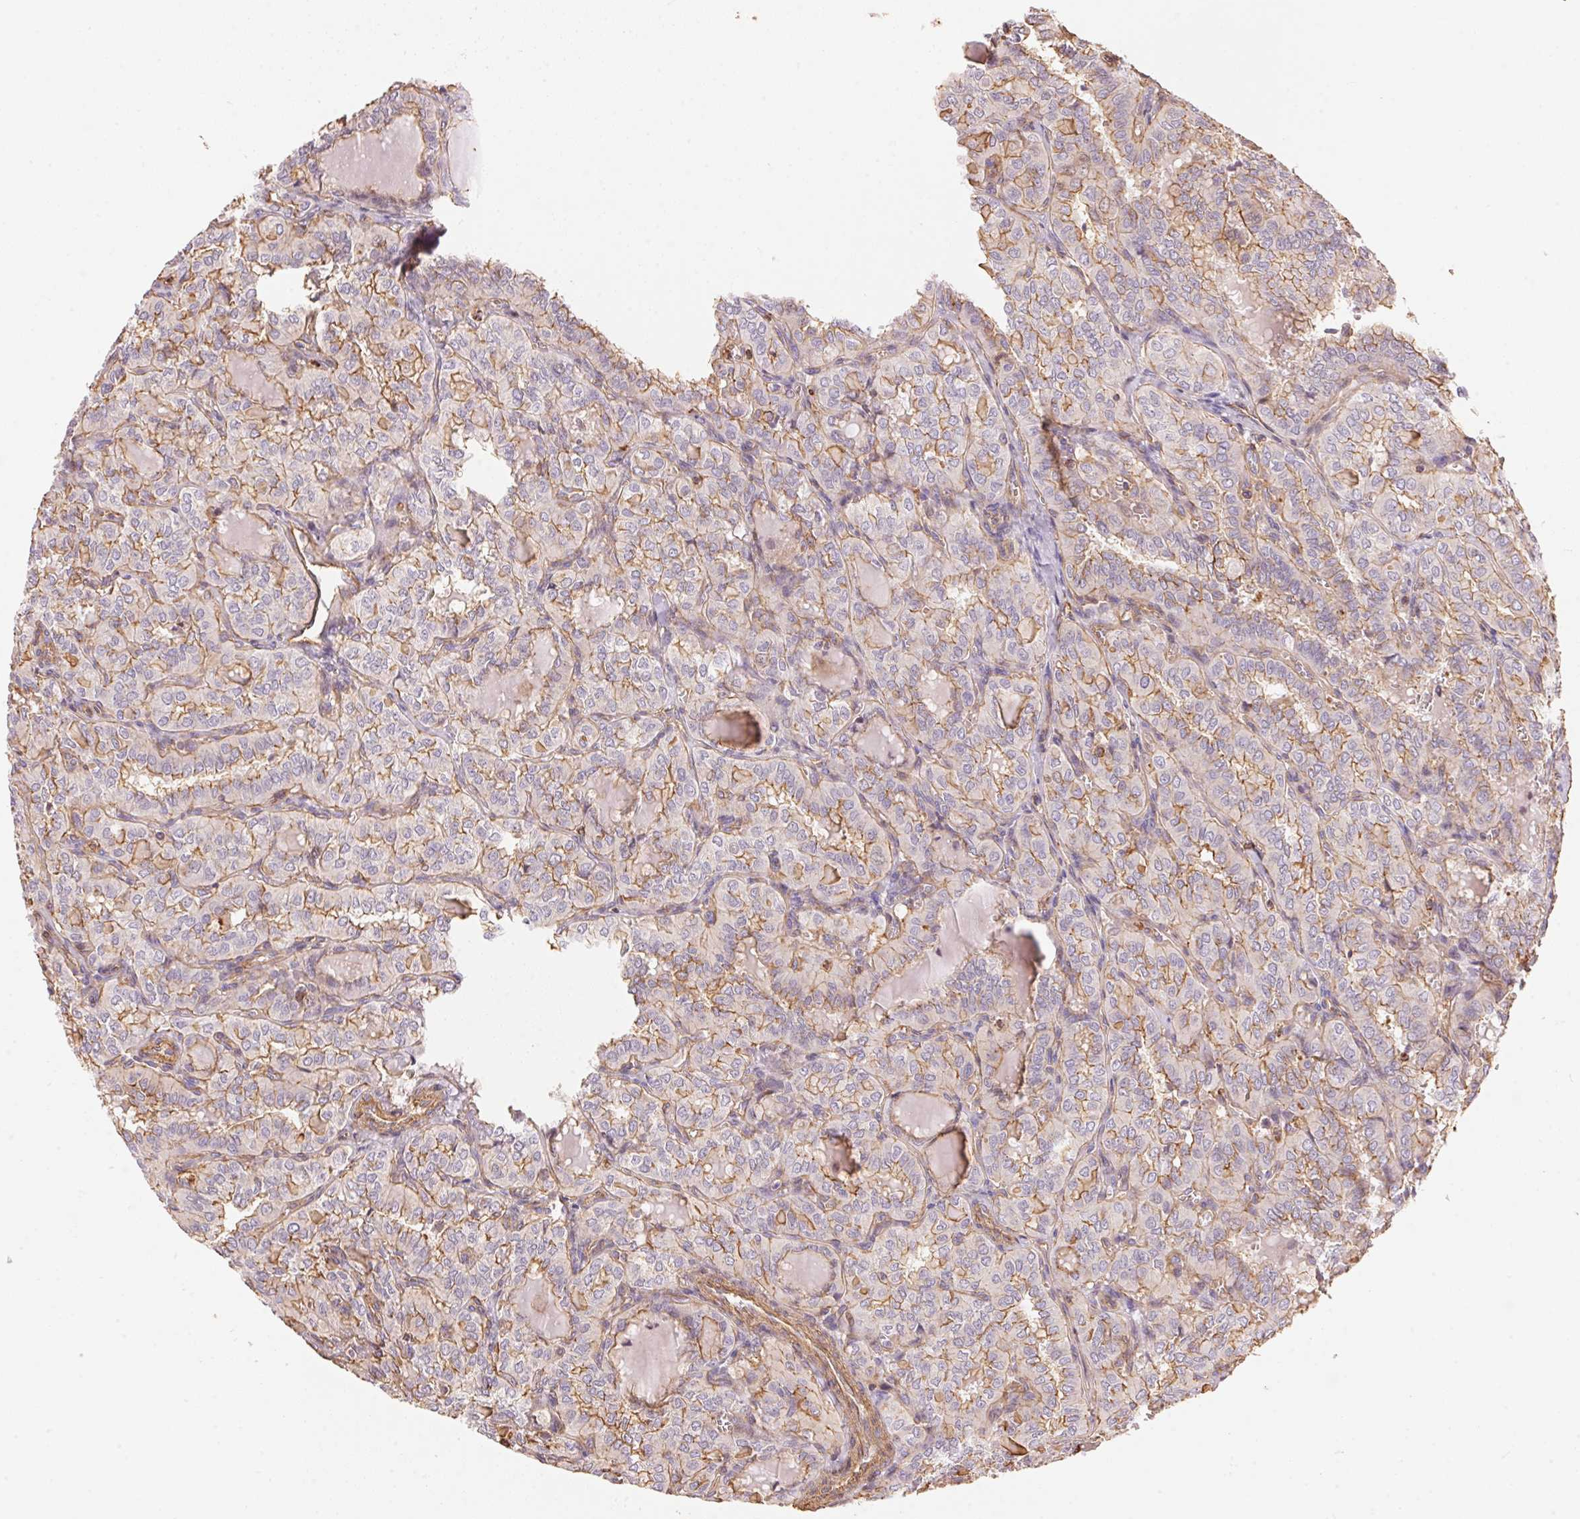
{"staining": {"intensity": "weak", "quantity": "25%-75%", "location": "cytoplasmic/membranous"}, "tissue": "thyroid cancer", "cell_type": "Tumor cells", "image_type": "cancer", "snomed": [{"axis": "morphology", "description": "Papillary adenocarcinoma, NOS"}, {"axis": "topography", "description": "Thyroid gland"}], "caption": "Protein analysis of thyroid papillary adenocarcinoma tissue exhibits weak cytoplasmic/membranous staining in about 25%-75% of tumor cells.", "gene": "FRAS1", "patient": {"sex": "female", "age": 41}}